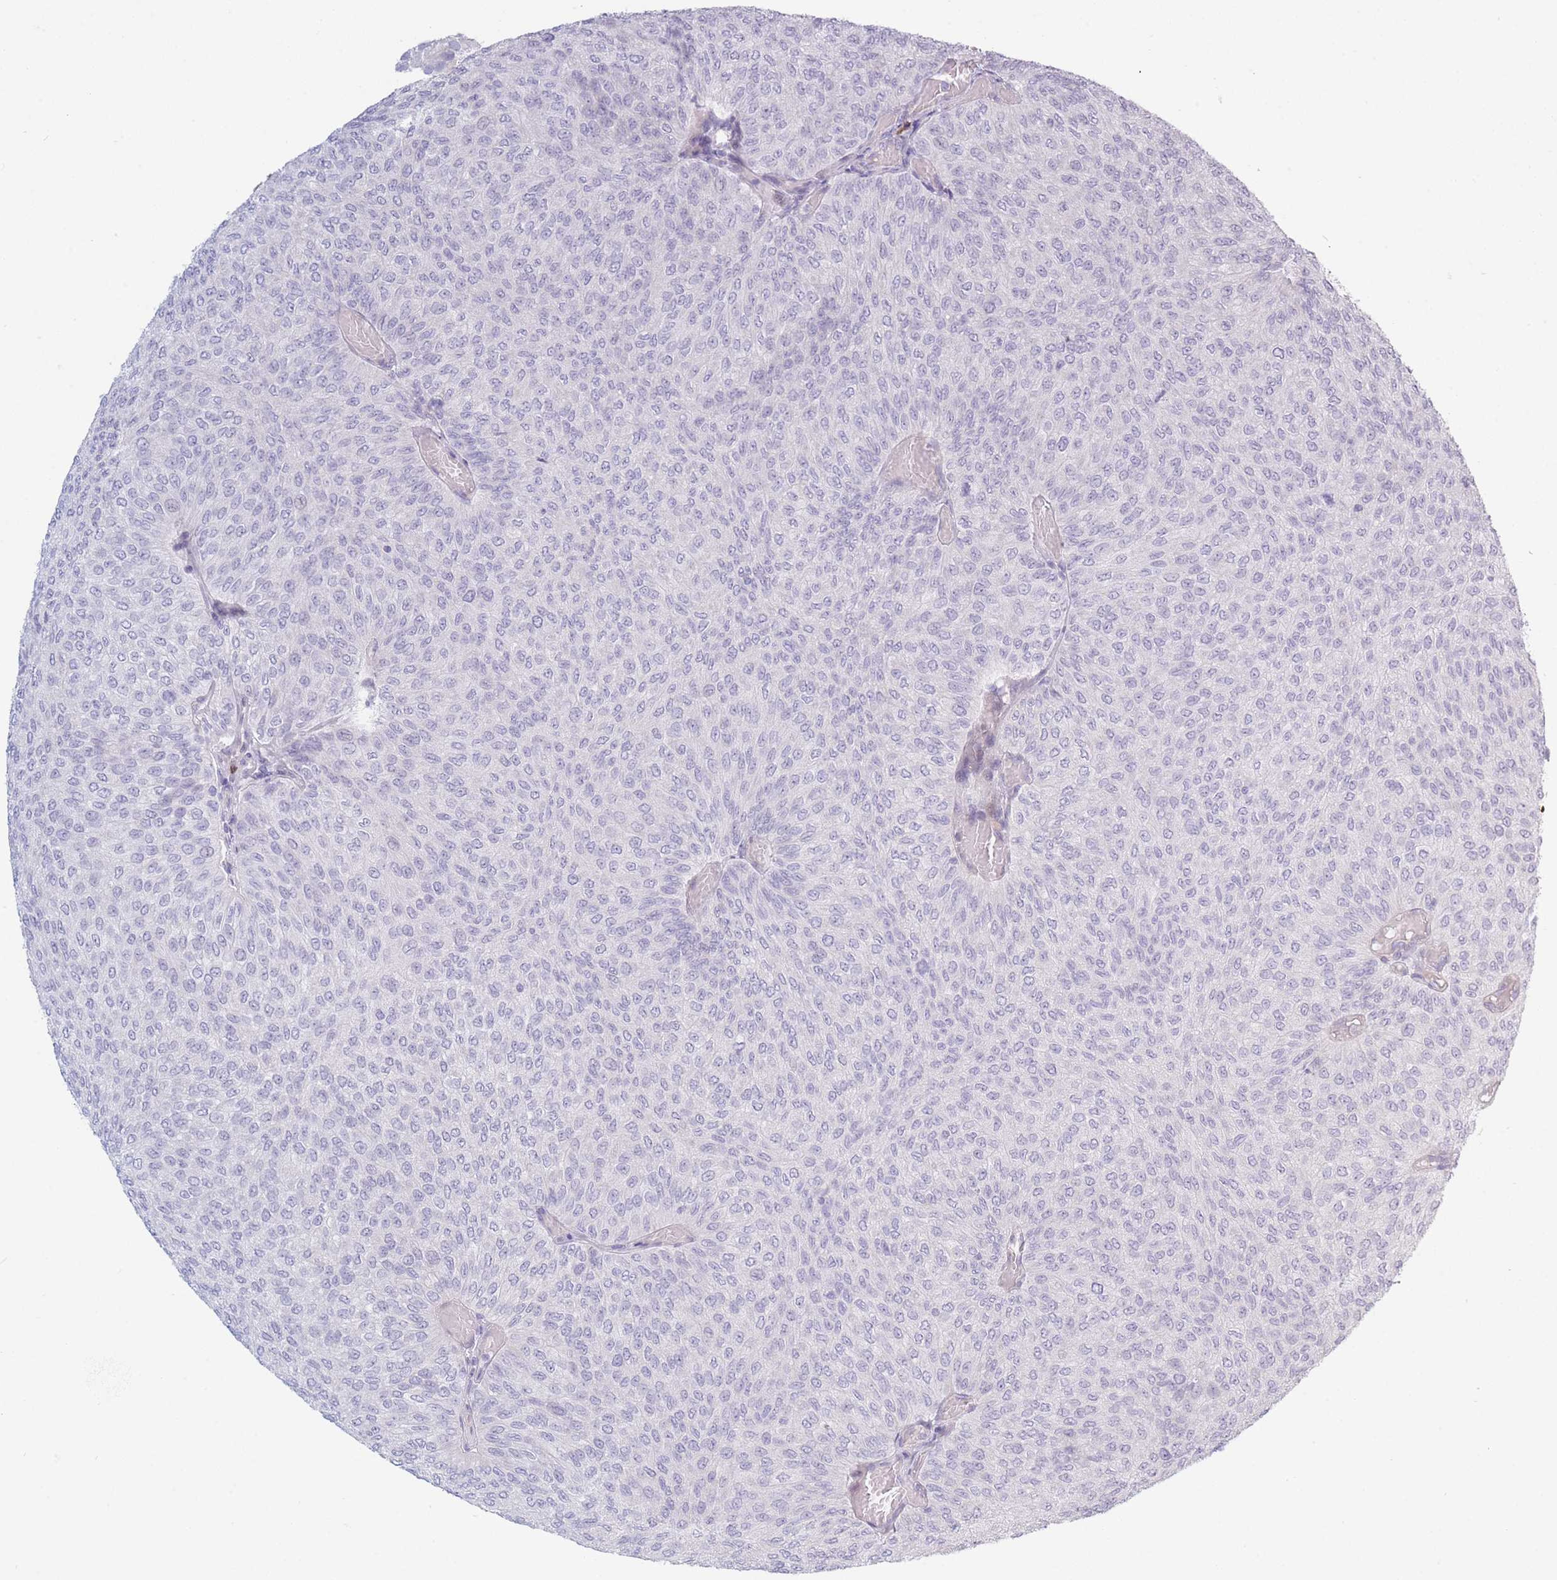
{"staining": {"intensity": "negative", "quantity": "none", "location": "none"}, "tissue": "urothelial cancer", "cell_type": "Tumor cells", "image_type": "cancer", "snomed": [{"axis": "morphology", "description": "Urothelial carcinoma, Low grade"}, {"axis": "topography", "description": "Urinary bladder"}], "caption": "DAB immunohistochemical staining of urothelial cancer displays no significant positivity in tumor cells.", "gene": "PLEKHG2", "patient": {"sex": "male", "age": 78}}